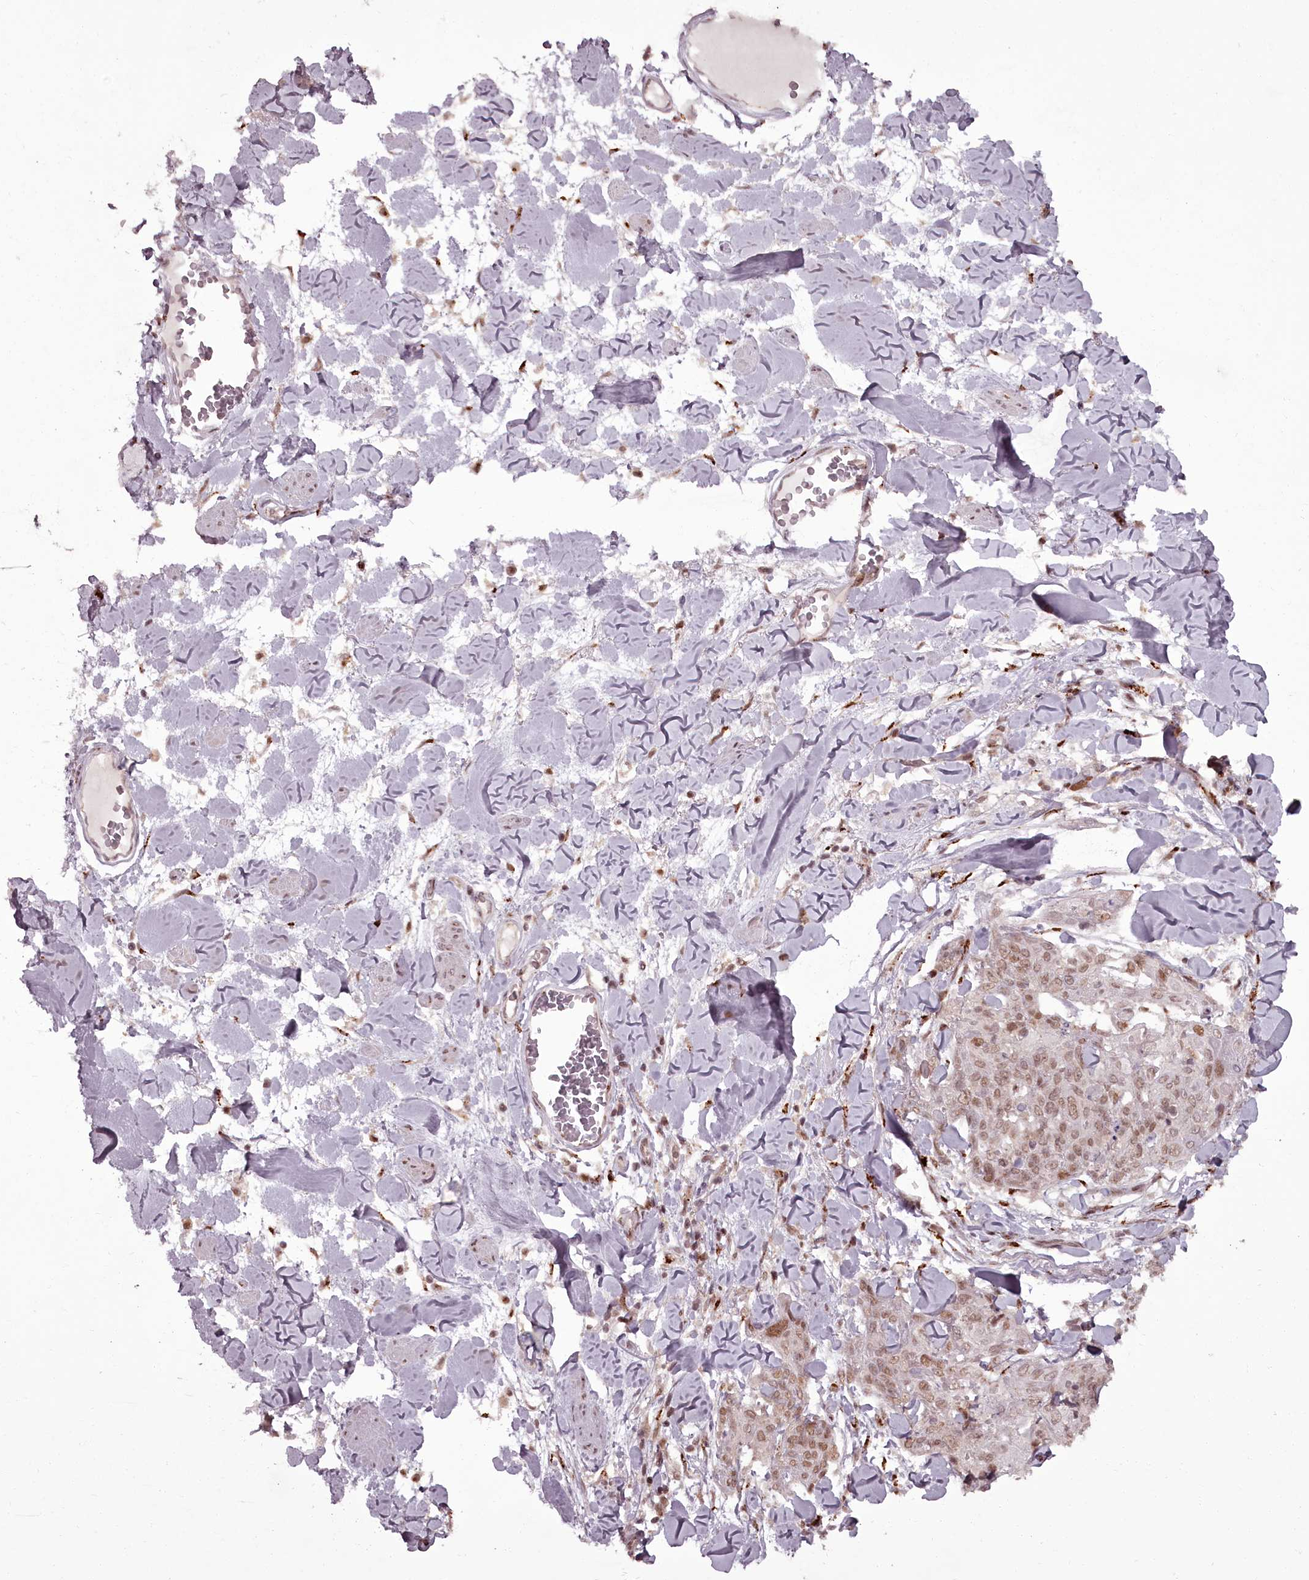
{"staining": {"intensity": "moderate", "quantity": ">75%", "location": "nuclear"}, "tissue": "skin cancer", "cell_type": "Tumor cells", "image_type": "cancer", "snomed": [{"axis": "morphology", "description": "Squamous cell carcinoma, NOS"}, {"axis": "topography", "description": "Skin"}, {"axis": "topography", "description": "Vulva"}], "caption": "Protein expression analysis of squamous cell carcinoma (skin) shows moderate nuclear positivity in approximately >75% of tumor cells.", "gene": "CEP83", "patient": {"sex": "female", "age": 85}}